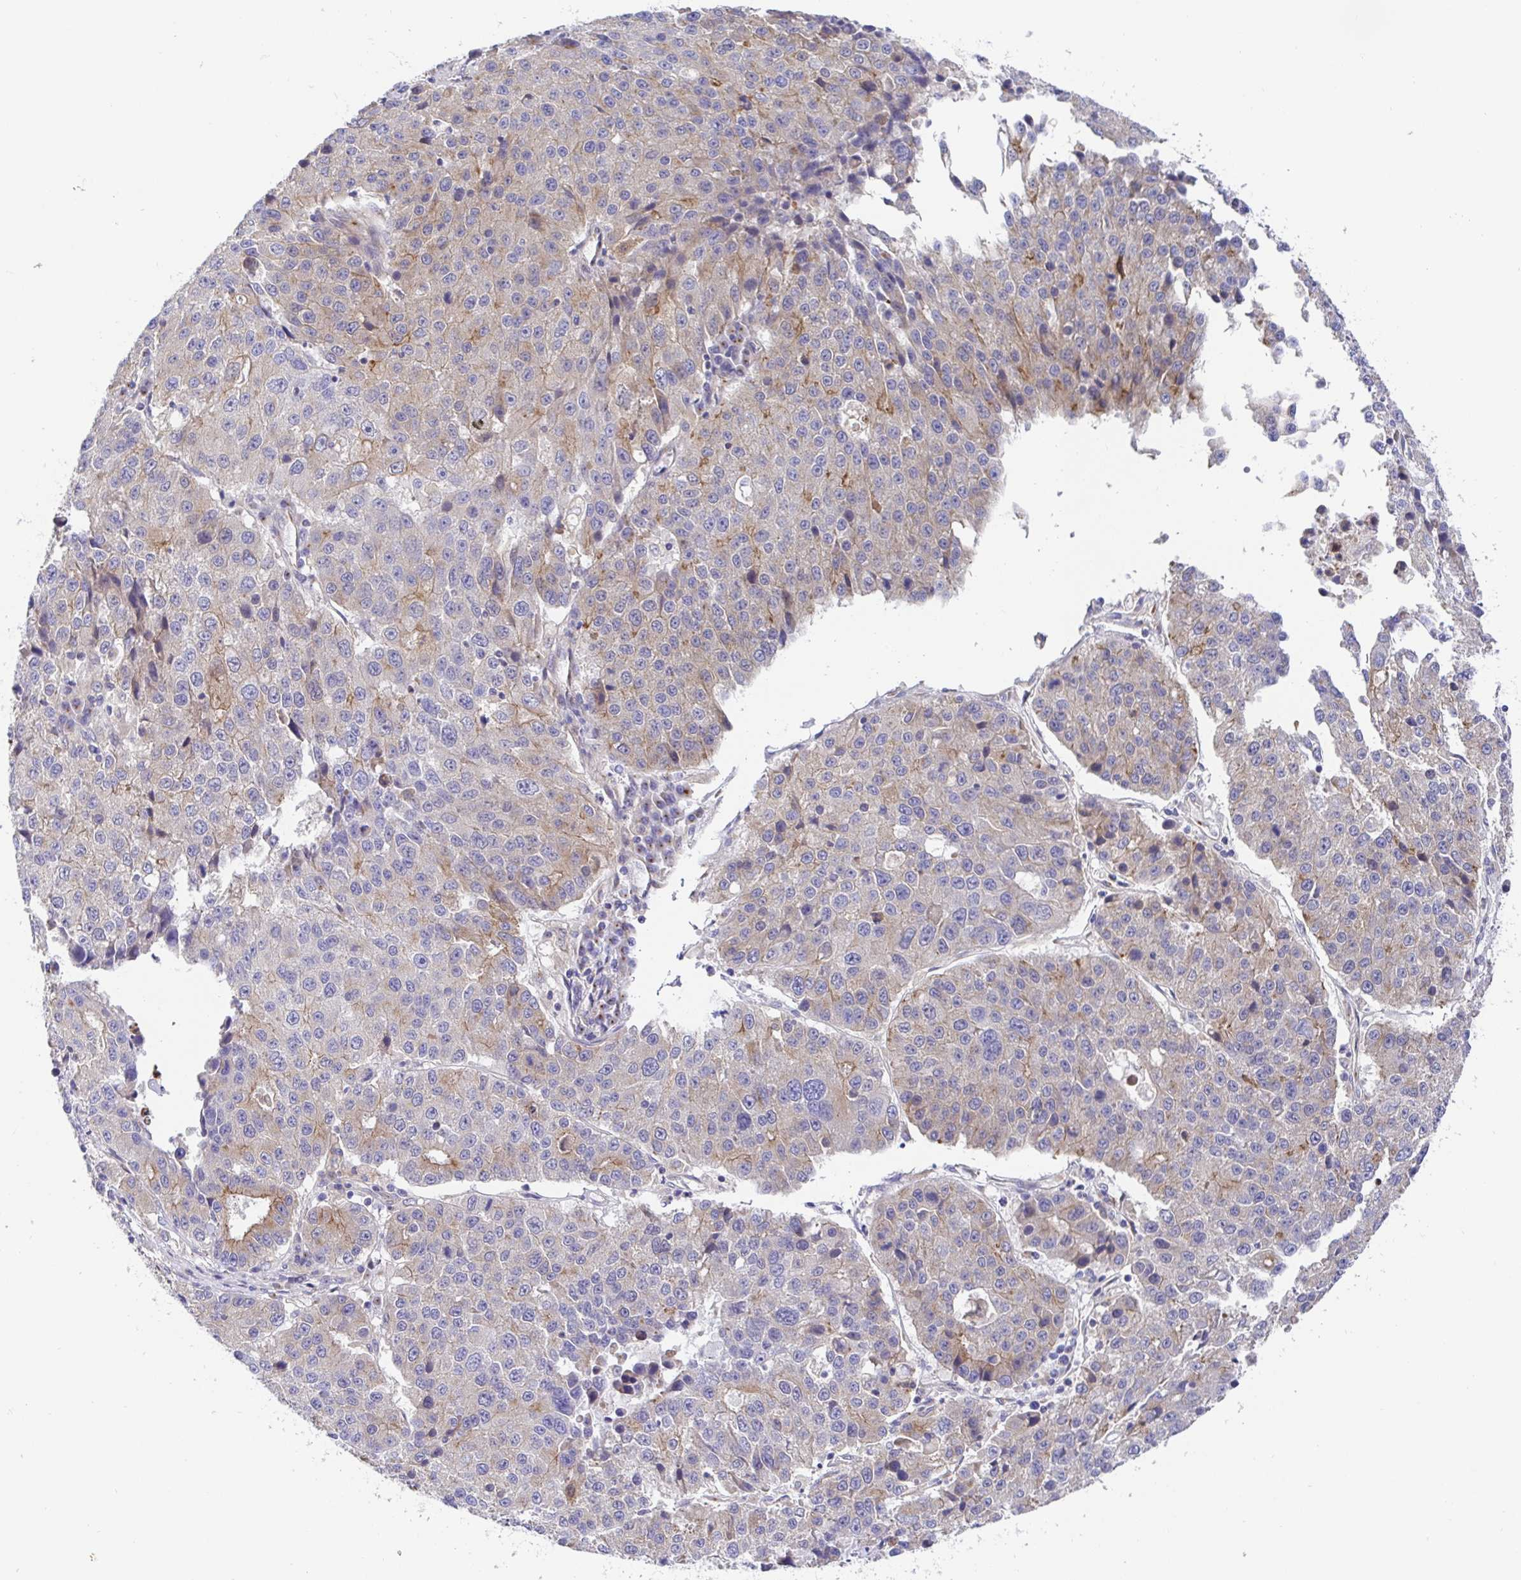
{"staining": {"intensity": "weak", "quantity": "<25%", "location": "cytoplasmic/membranous"}, "tissue": "stomach cancer", "cell_type": "Tumor cells", "image_type": "cancer", "snomed": [{"axis": "morphology", "description": "Adenocarcinoma, NOS"}, {"axis": "topography", "description": "Stomach"}], "caption": "IHC of adenocarcinoma (stomach) exhibits no positivity in tumor cells.", "gene": "GOLGA1", "patient": {"sex": "male", "age": 71}}